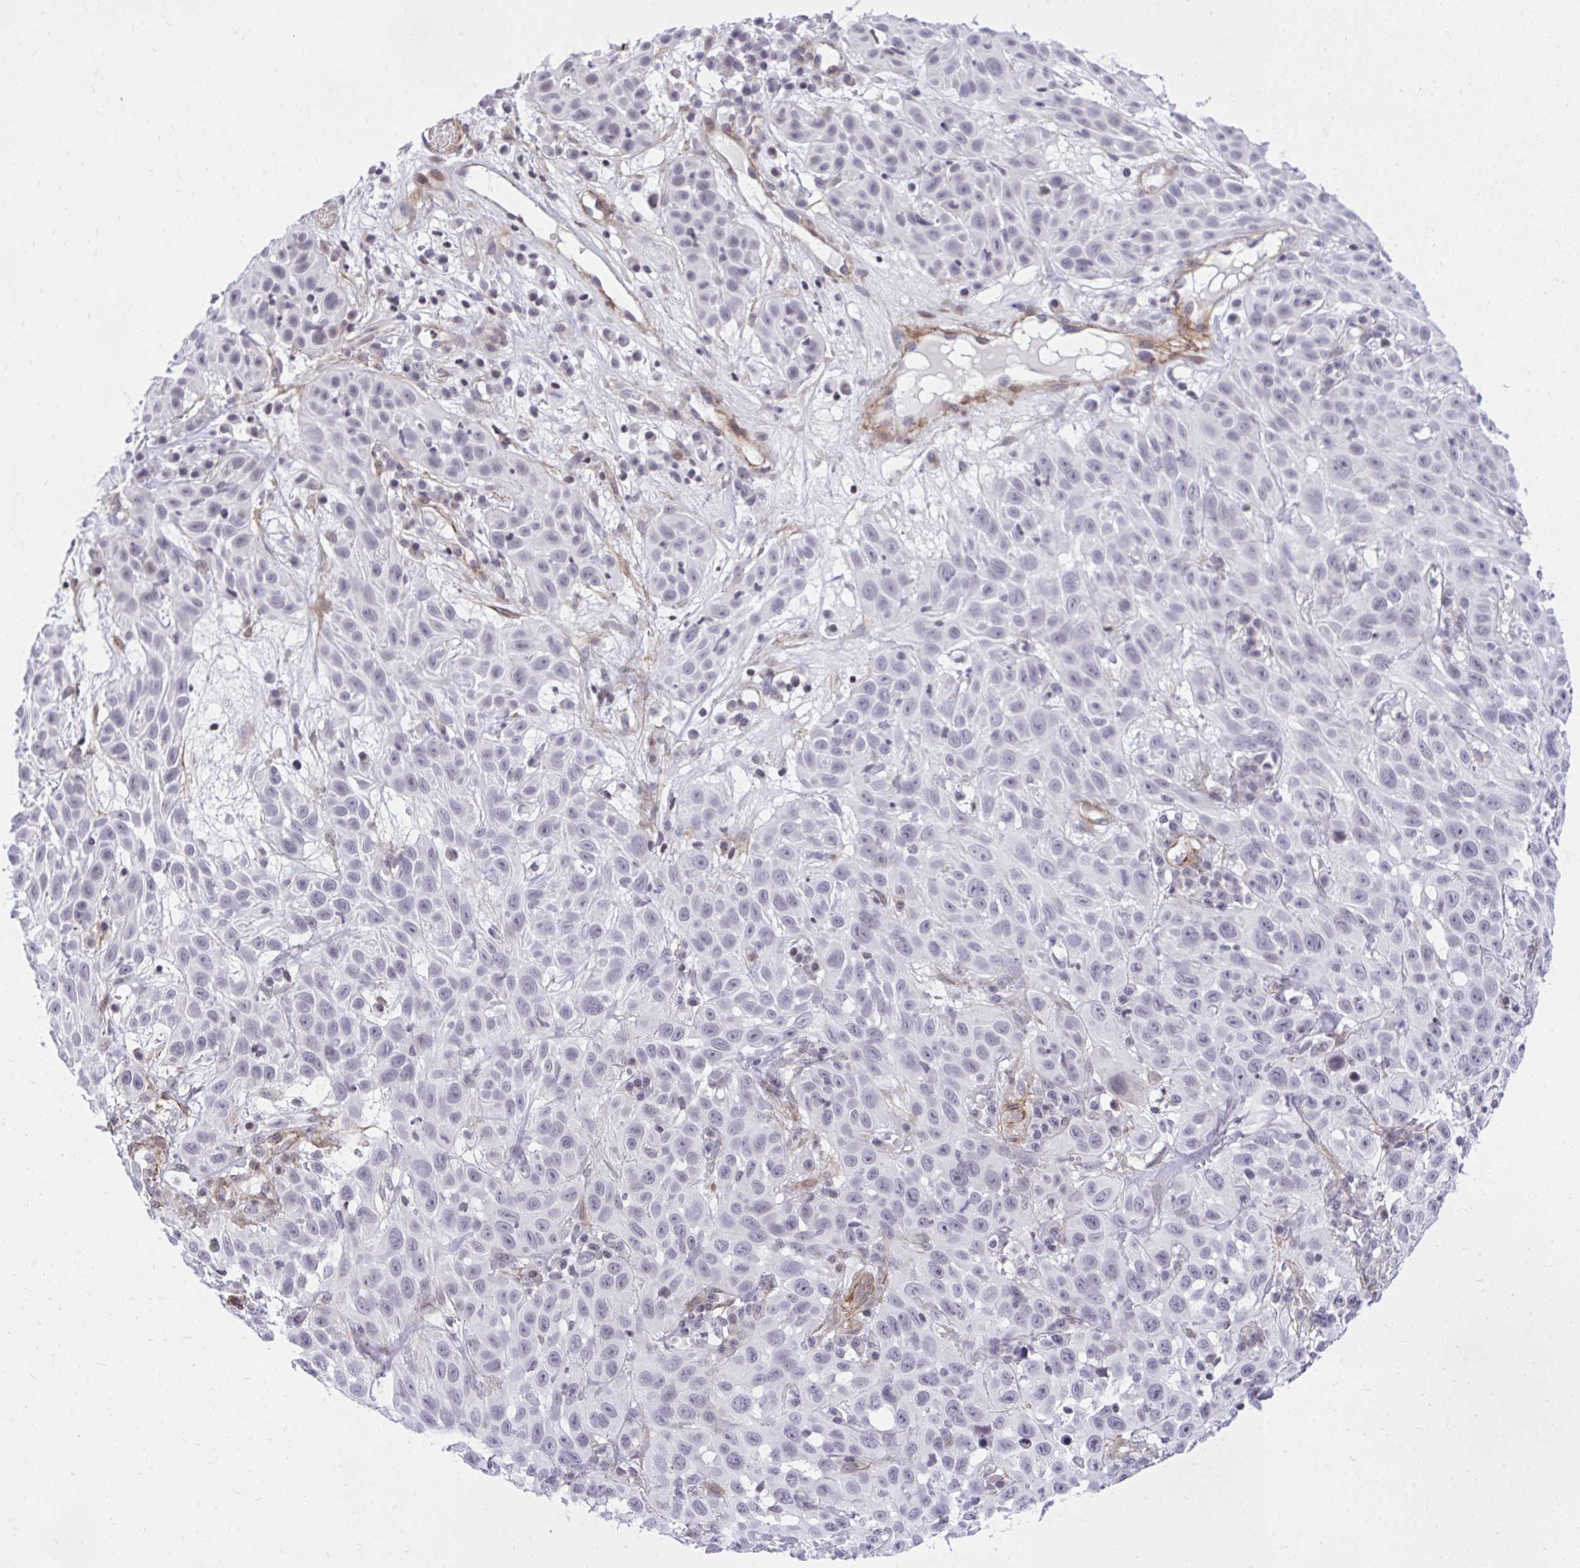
{"staining": {"intensity": "negative", "quantity": "none", "location": "none"}, "tissue": "skin cancer", "cell_type": "Tumor cells", "image_type": "cancer", "snomed": [{"axis": "morphology", "description": "Squamous cell carcinoma, NOS"}, {"axis": "topography", "description": "Skin"}], "caption": "Tumor cells show no significant staining in skin cancer.", "gene": "KCNN4", "patient": {"sex": "male", "age": 82}}